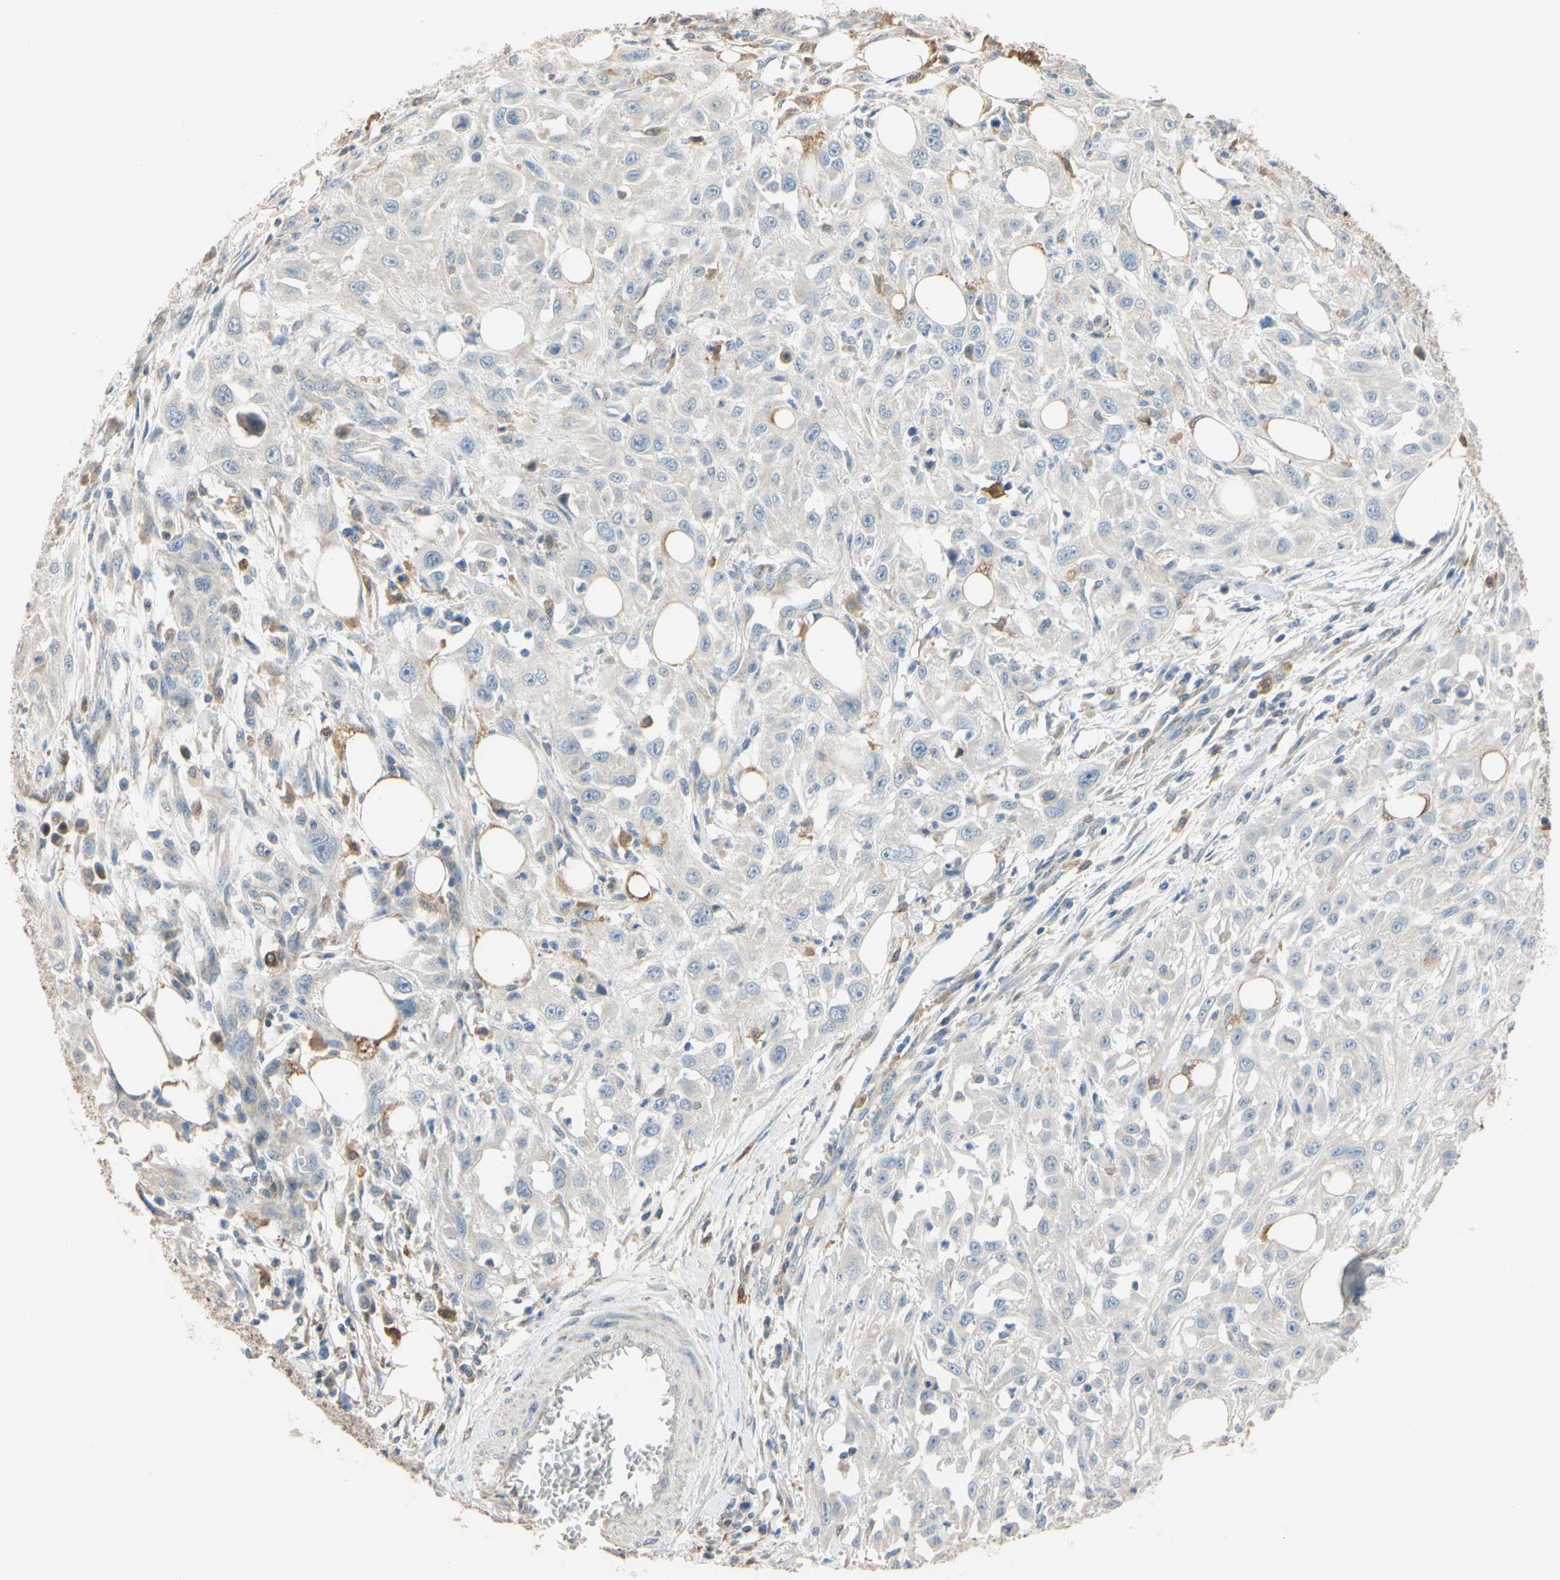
{"staining": {"intensity": "negative", "quantity": "none", "location": "none"}, "tissue": "skin cancer", "cell_type": "Tumor cells", "image_type": "cancer", "snomed": [{"axis": "morphology", "description": "Squamous cell carcinoma, NOS"}, {"axis": "topography", "description": "Skin"}], "caption": "Immunohistochemistry micrograph of neoplastic tissue: human skin squamous cell carcinoma stained with DAB displays no significant protein expression in tumor cells.", "gene": "ALDH1A2", "patient": {"sex": "male", "age": 75}}